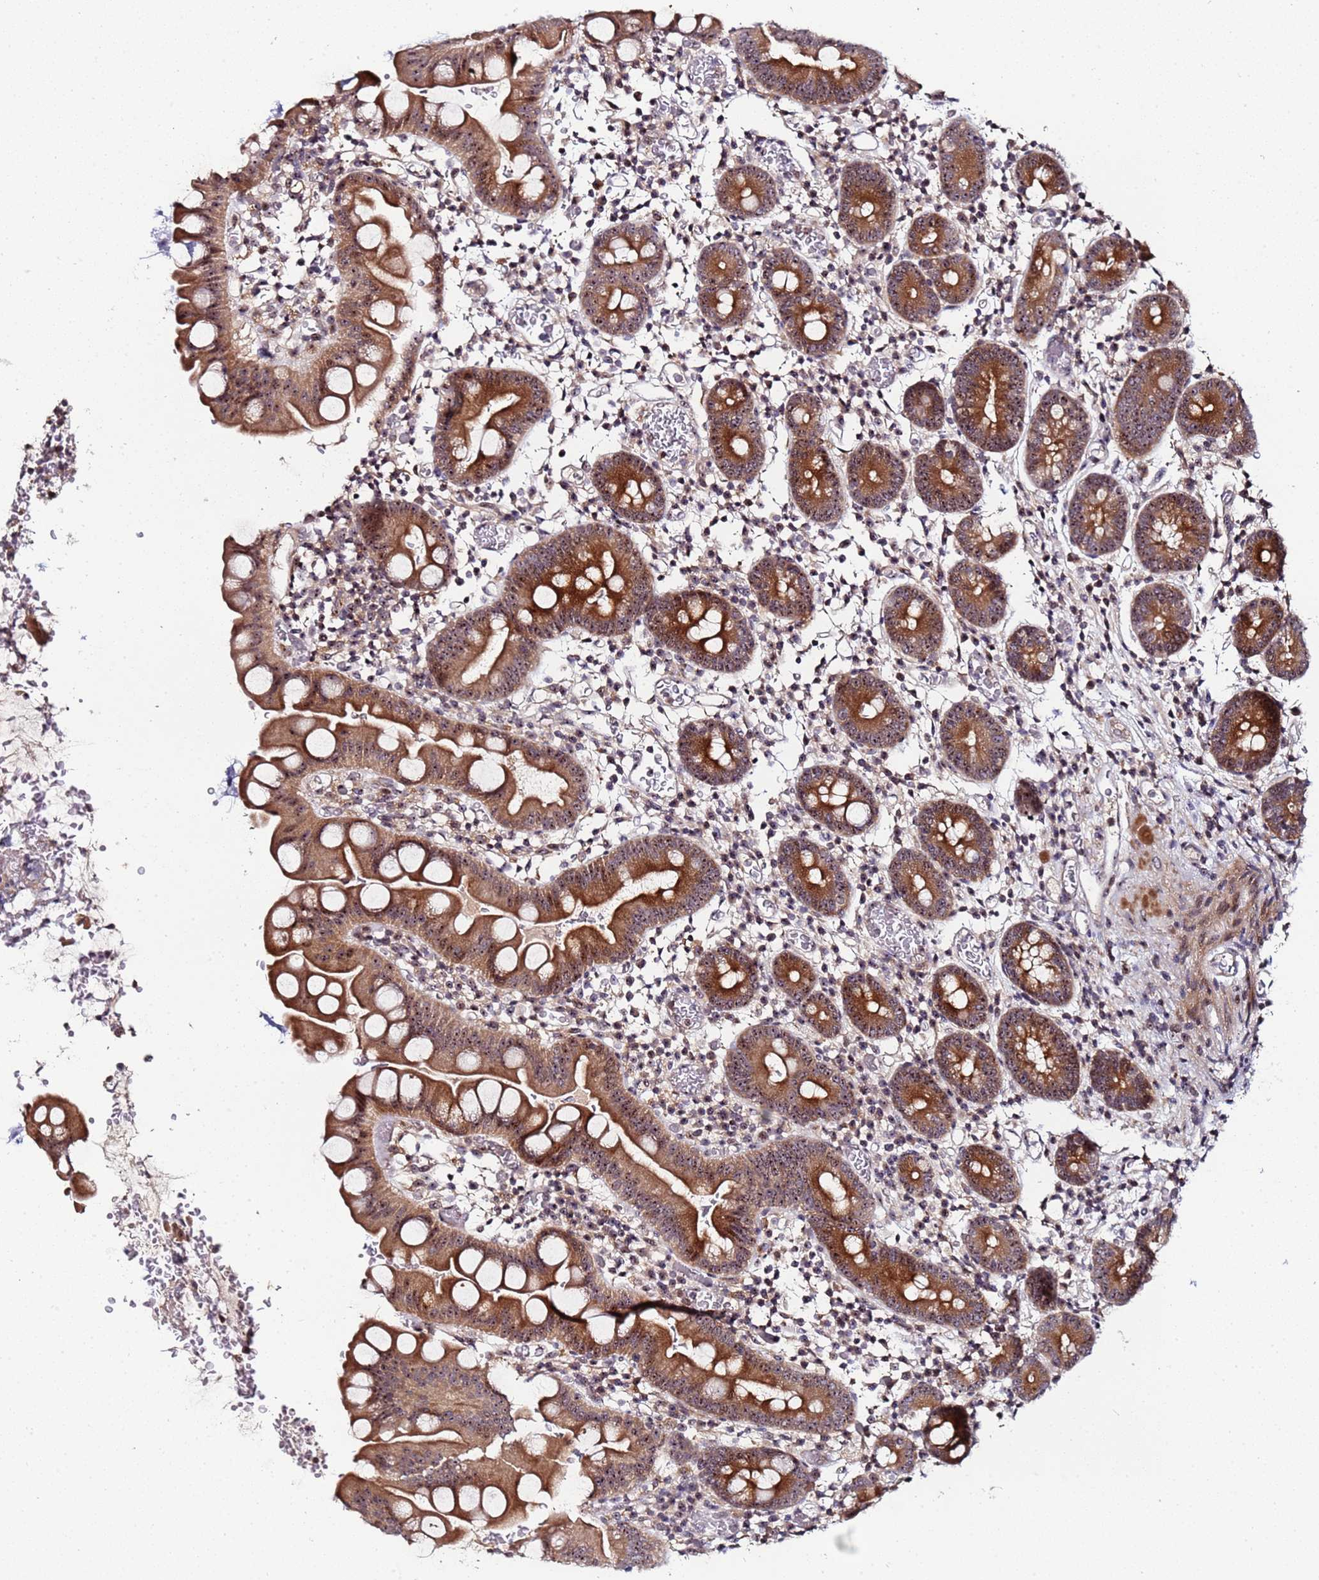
{"staining": {"intensity": "moderate", "quantity": ">75%", "location": "cytoplasmic/membranous,nuclear"}, "tissue": "small intestine", "cell_type": "Glandular cells", "image_type": "normal", "snomed": [{"axis": "morphology", "description": "Normal tissue, NOS"}, {"axis": "topography", "description": "Stomach, upper"}, {"axis": "topography", "description": "Stomach, lower"}, {"axis": "topography", "description": "Small intestine"}], "caption": "About >75% of glandular cells in unremarkable small intestine display moderate cytoplasmic/membranous,nuclear protein expression as visualized by brown immunohistochemical staining.", "gene": "KRI1", "patient": {"sex": "male", "age": 68}}